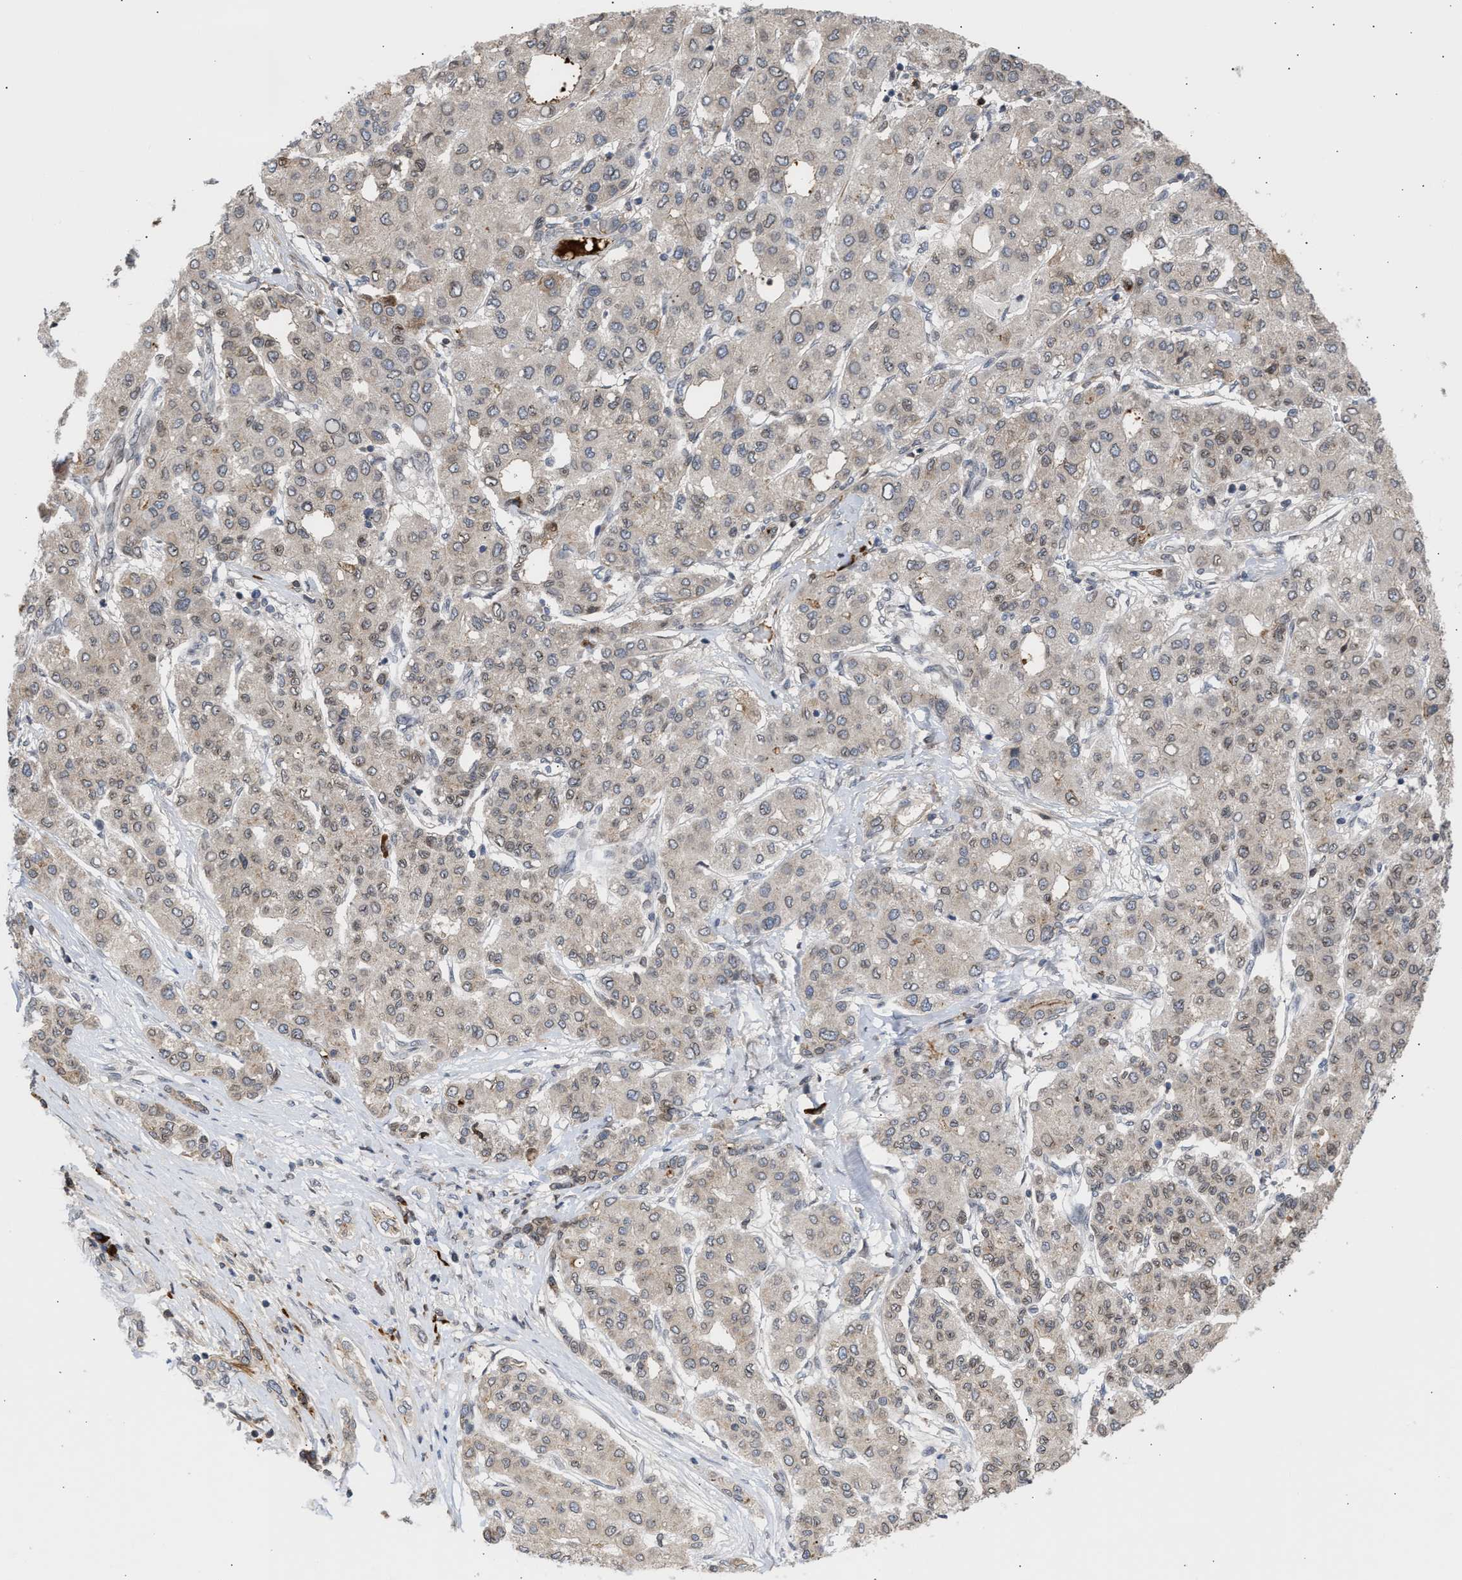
{"staining": {"intensity": "weak", "quantity": ">75%", "location": "cytoplasmic/membranous,nuclear"}, "tissue": "liver cancer", "cell_type": "Tumor cells", "image_type": "cancer", "snomed": [{"axis": "morphology", "description": "Carcinoma, Hepatocellular, NOS"}, {"axis": "topography", "description": "Liver"}], "caption": "Liver hepatocellular carcinoma stained with a protein marker shows weak staining in tumor cells.", "gene": "NUP62", "patient": {"sex": "male", "age": 65}}